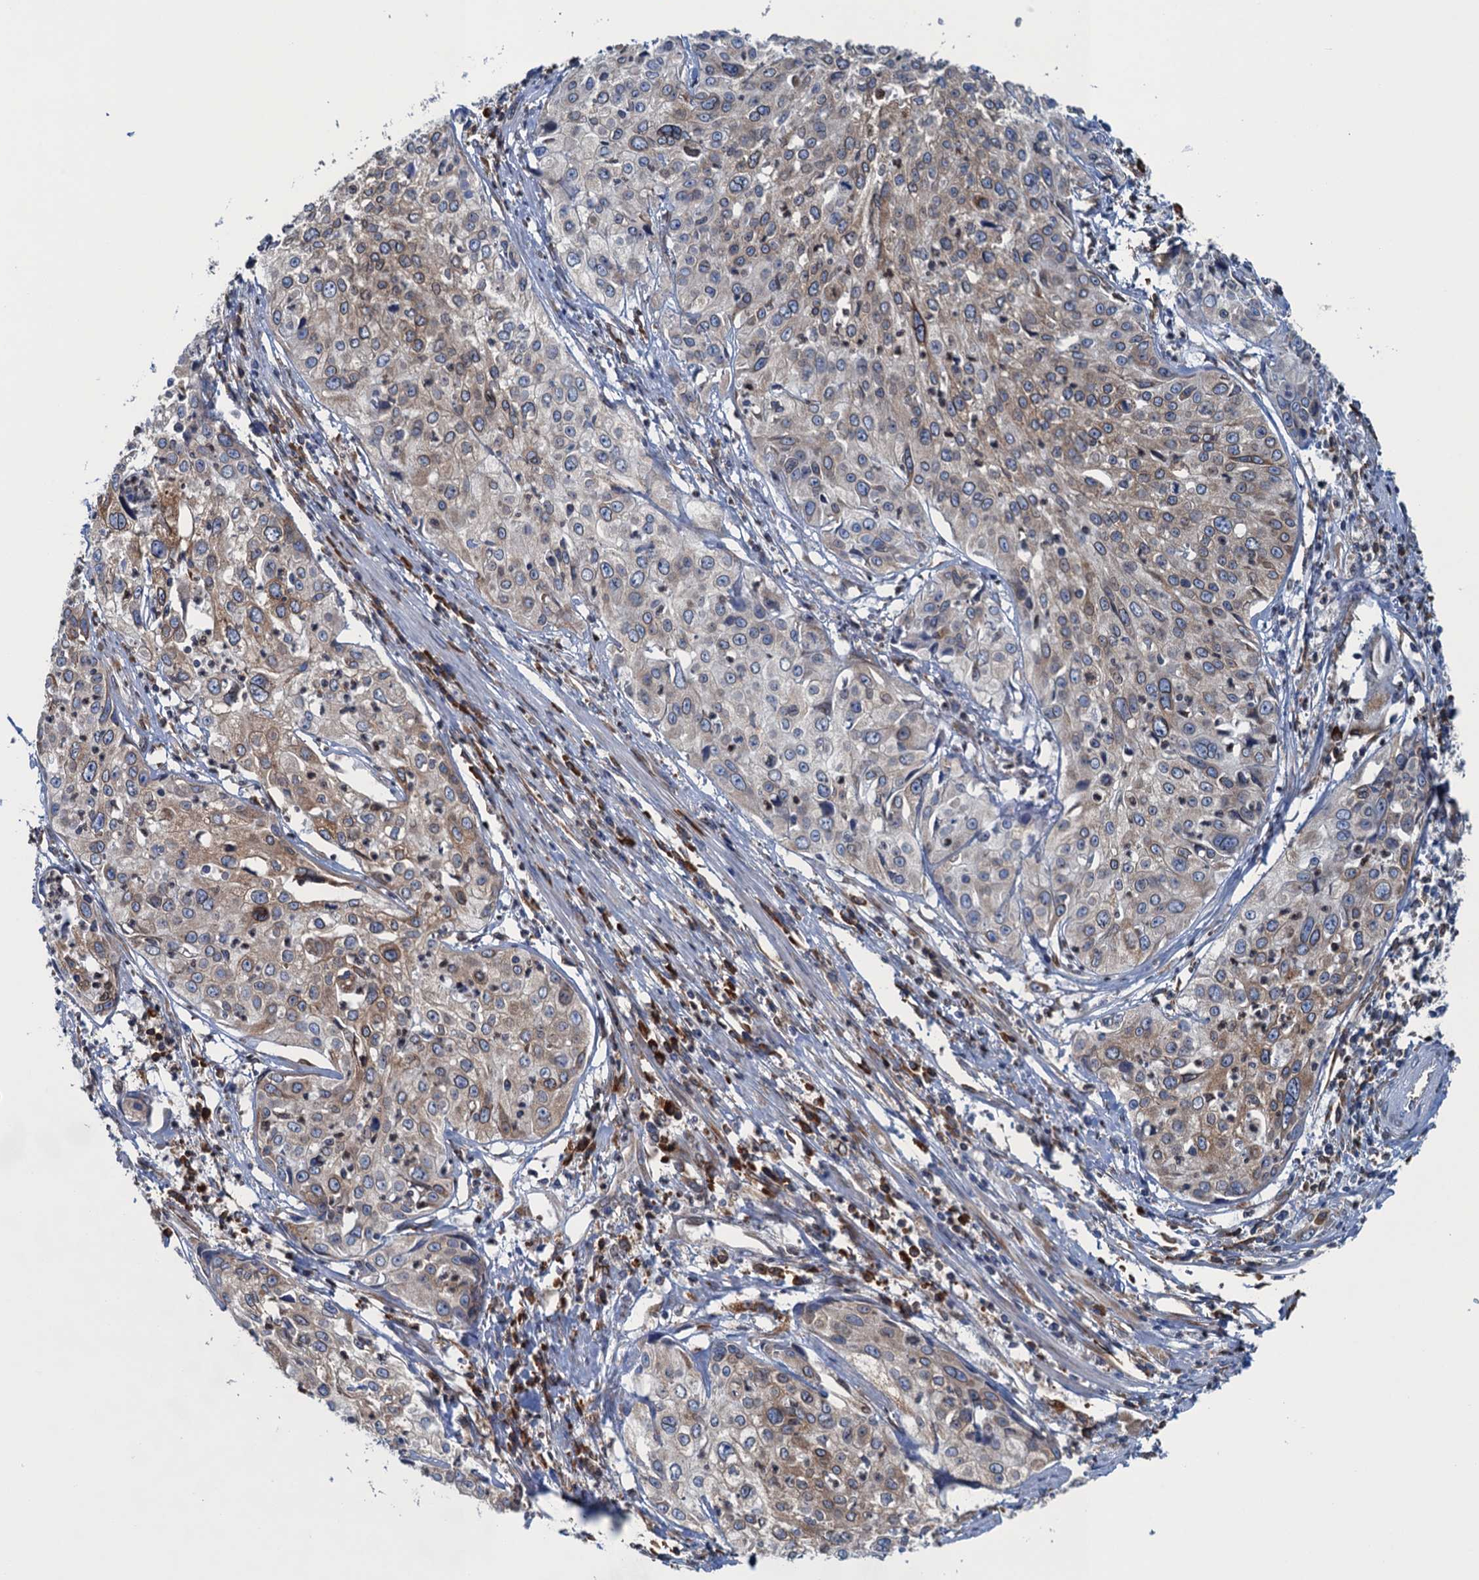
{"staining": {"intensity": "moderate", "quantity": "25%-75%", "location": "cytoplasmic/membranous"}, "tissue": "cervical cancer", "cell_type": "Tumor cells", "image_type": "cancer", "snomed": [{"axis": "morphology", "description": "Squamous cell carcinoma, NOS"}, {"axis": "topography", "description": "Cervix"}], "caption": "A photomicrograph of cervical squamous cell carcinoma stained for a protein exhibits moderate cytoplasmic/membranous brown staining in tumor cells. (DAB IHC, brown staining for protein, blue staining for nuclei).", "gene": "TMEM205", "patient": {"sex": "female", "age": 31}}